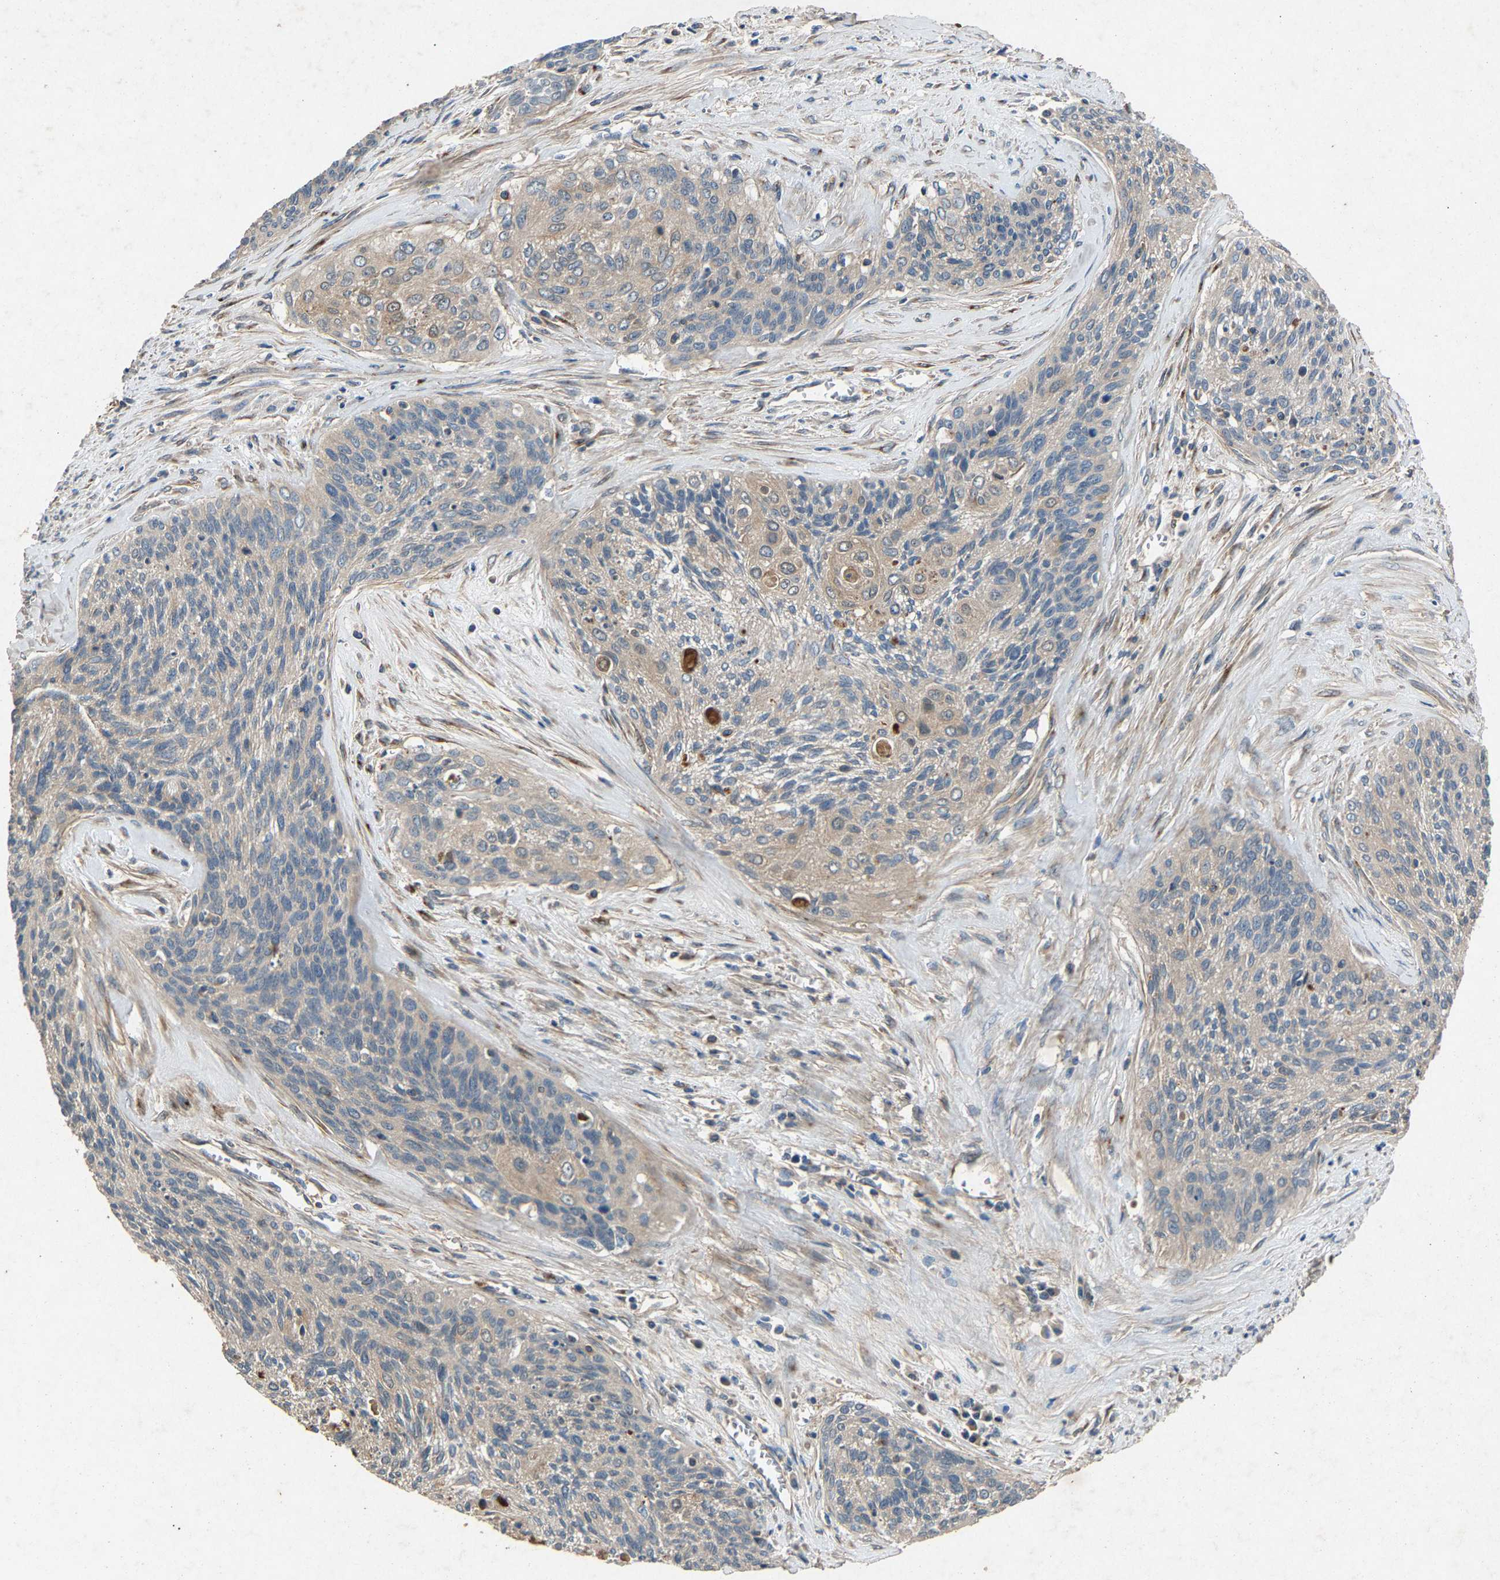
{"staining": {"intensity": "negative", "quantity": "none", "location": "none"}, "tissue": "cervical cancer", "cell_type": "Tumor cells", "image_type": "cancer", "snomed": [{"axis": "morphology", "description": "Squamous cell carcinoma, NOS"}, {"axis": "topography", "description": "Cervix"}], "caption": "A micrograph of cervical cancer (squamous cell carcinoma) stained for a protein exhibits no brown staining in tumor cells.", "gene": "PPID", "patient": {"sex": "female", "age": 55}}